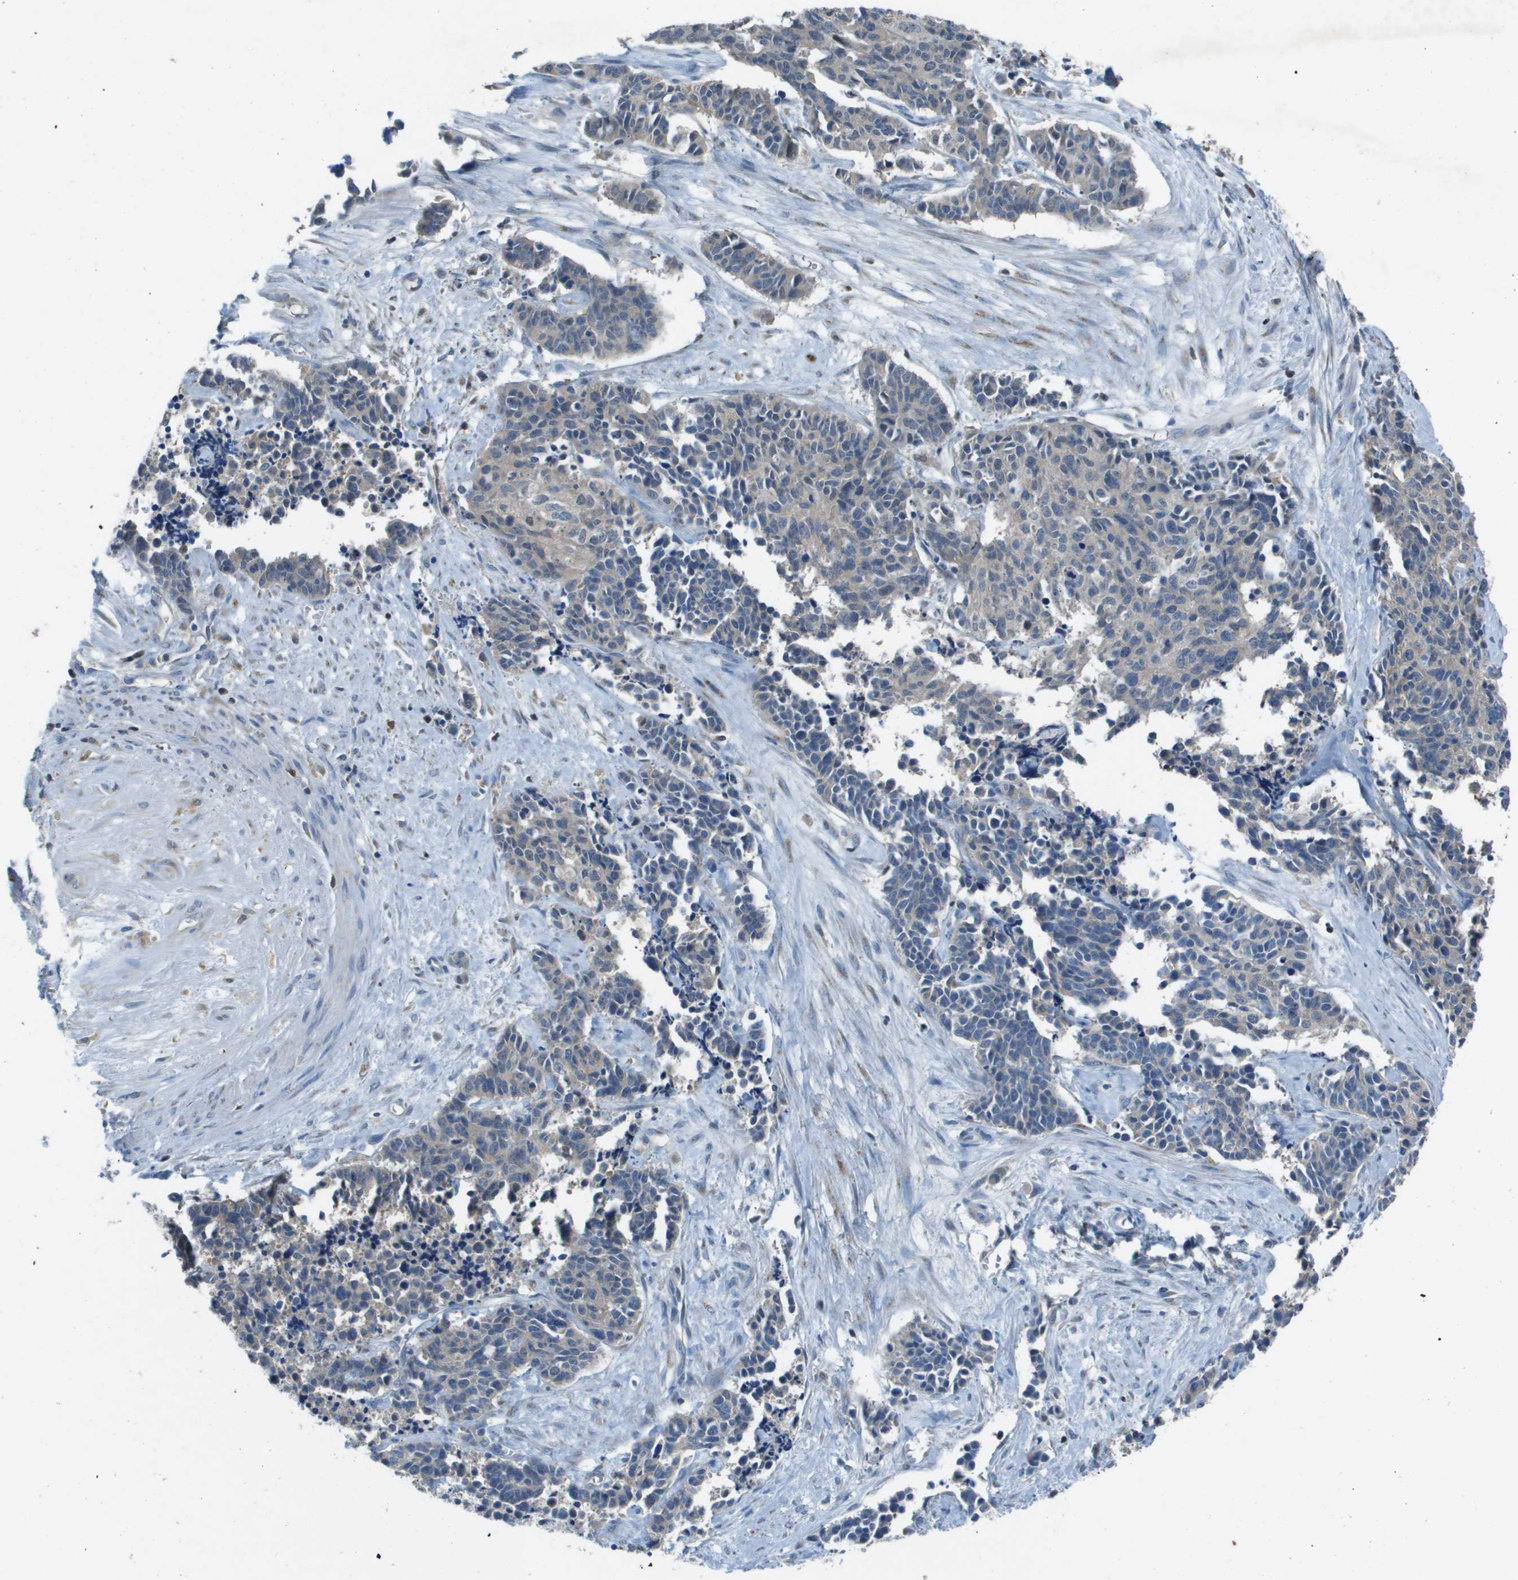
{"staining": {"intensity": "weak", "quantity": "25%-75%", "location": "cytoplasmic/membranous"}, "tissue": "cervical cancer", "cell_type": "Tumor cells", "image_type": "cancer", "snomed": [{"axis": "morphology", "description": "Squamous cell carcinoma, NOS"}, {"axis": "topography", "description": "Cervix"}], "caption": "Cervical cancer (squamous cell carcinoma) tissue demonstrates weak cytoplasmic/membranous staining in approximately 25%-75% of tumor cells", "gene": "CAMK4", "patient": {"sex": "female", "age": 35}}